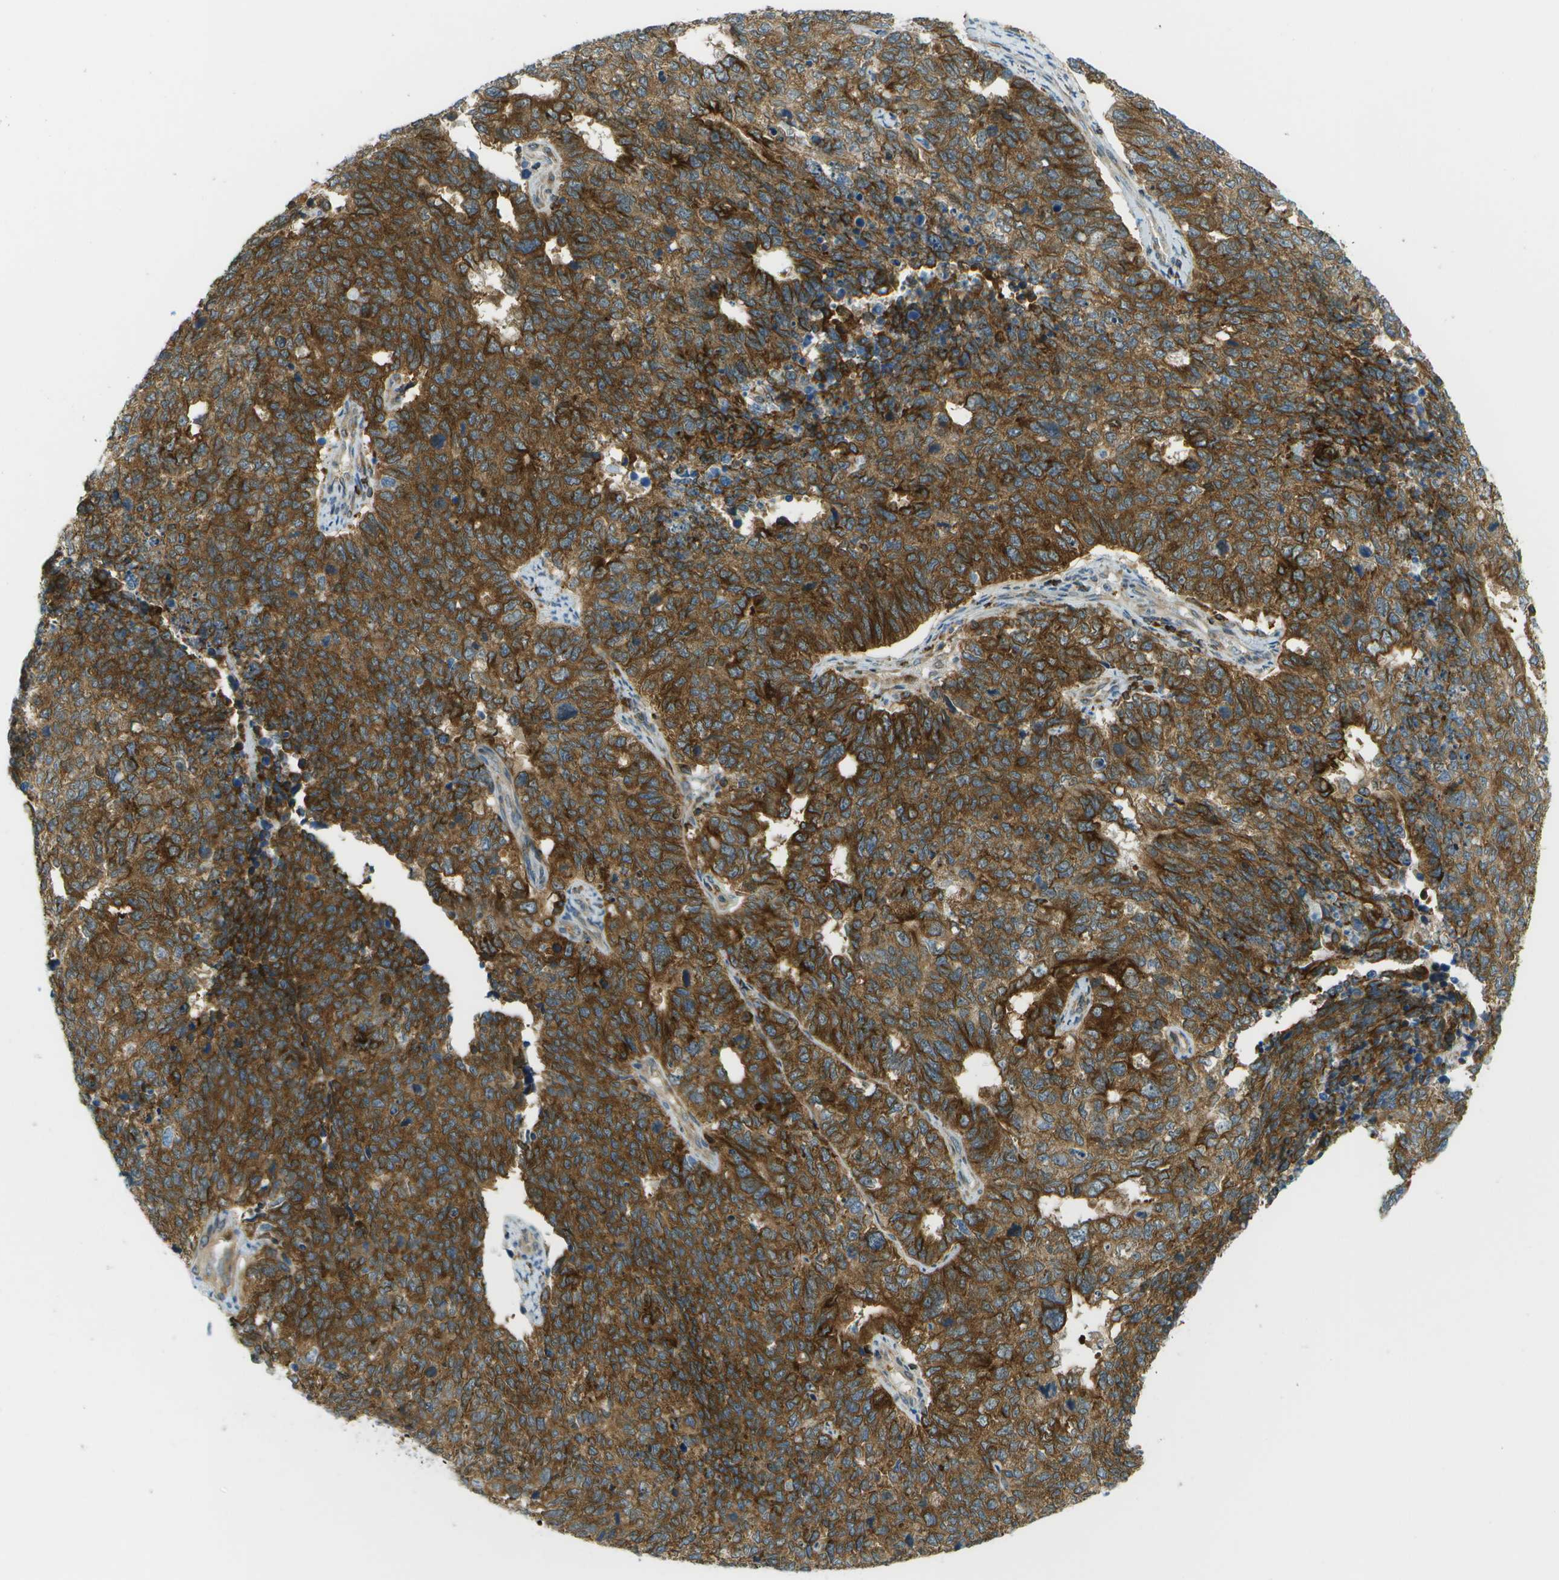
{"staining": {"intensity": "strong", "quantity": "<25%", "location": "cytoplasmic/membranous"}, "tissue": "cervical cancer", "cell_type": "Tumor cells", "image_type": "cancer", "snomed": [{"axis": "morphology", "description": "Squamous cell carcinoma, NOS"}, {"axis": "topography", "description": "Cervix"}], "caption": "A micrograph of cervical cancer stained for a protein displays strong cytoplasmic/membranous brown staining in tumor cells.", "gene": "TMTC1", "patient": {"sex": "female", "age": 63}}